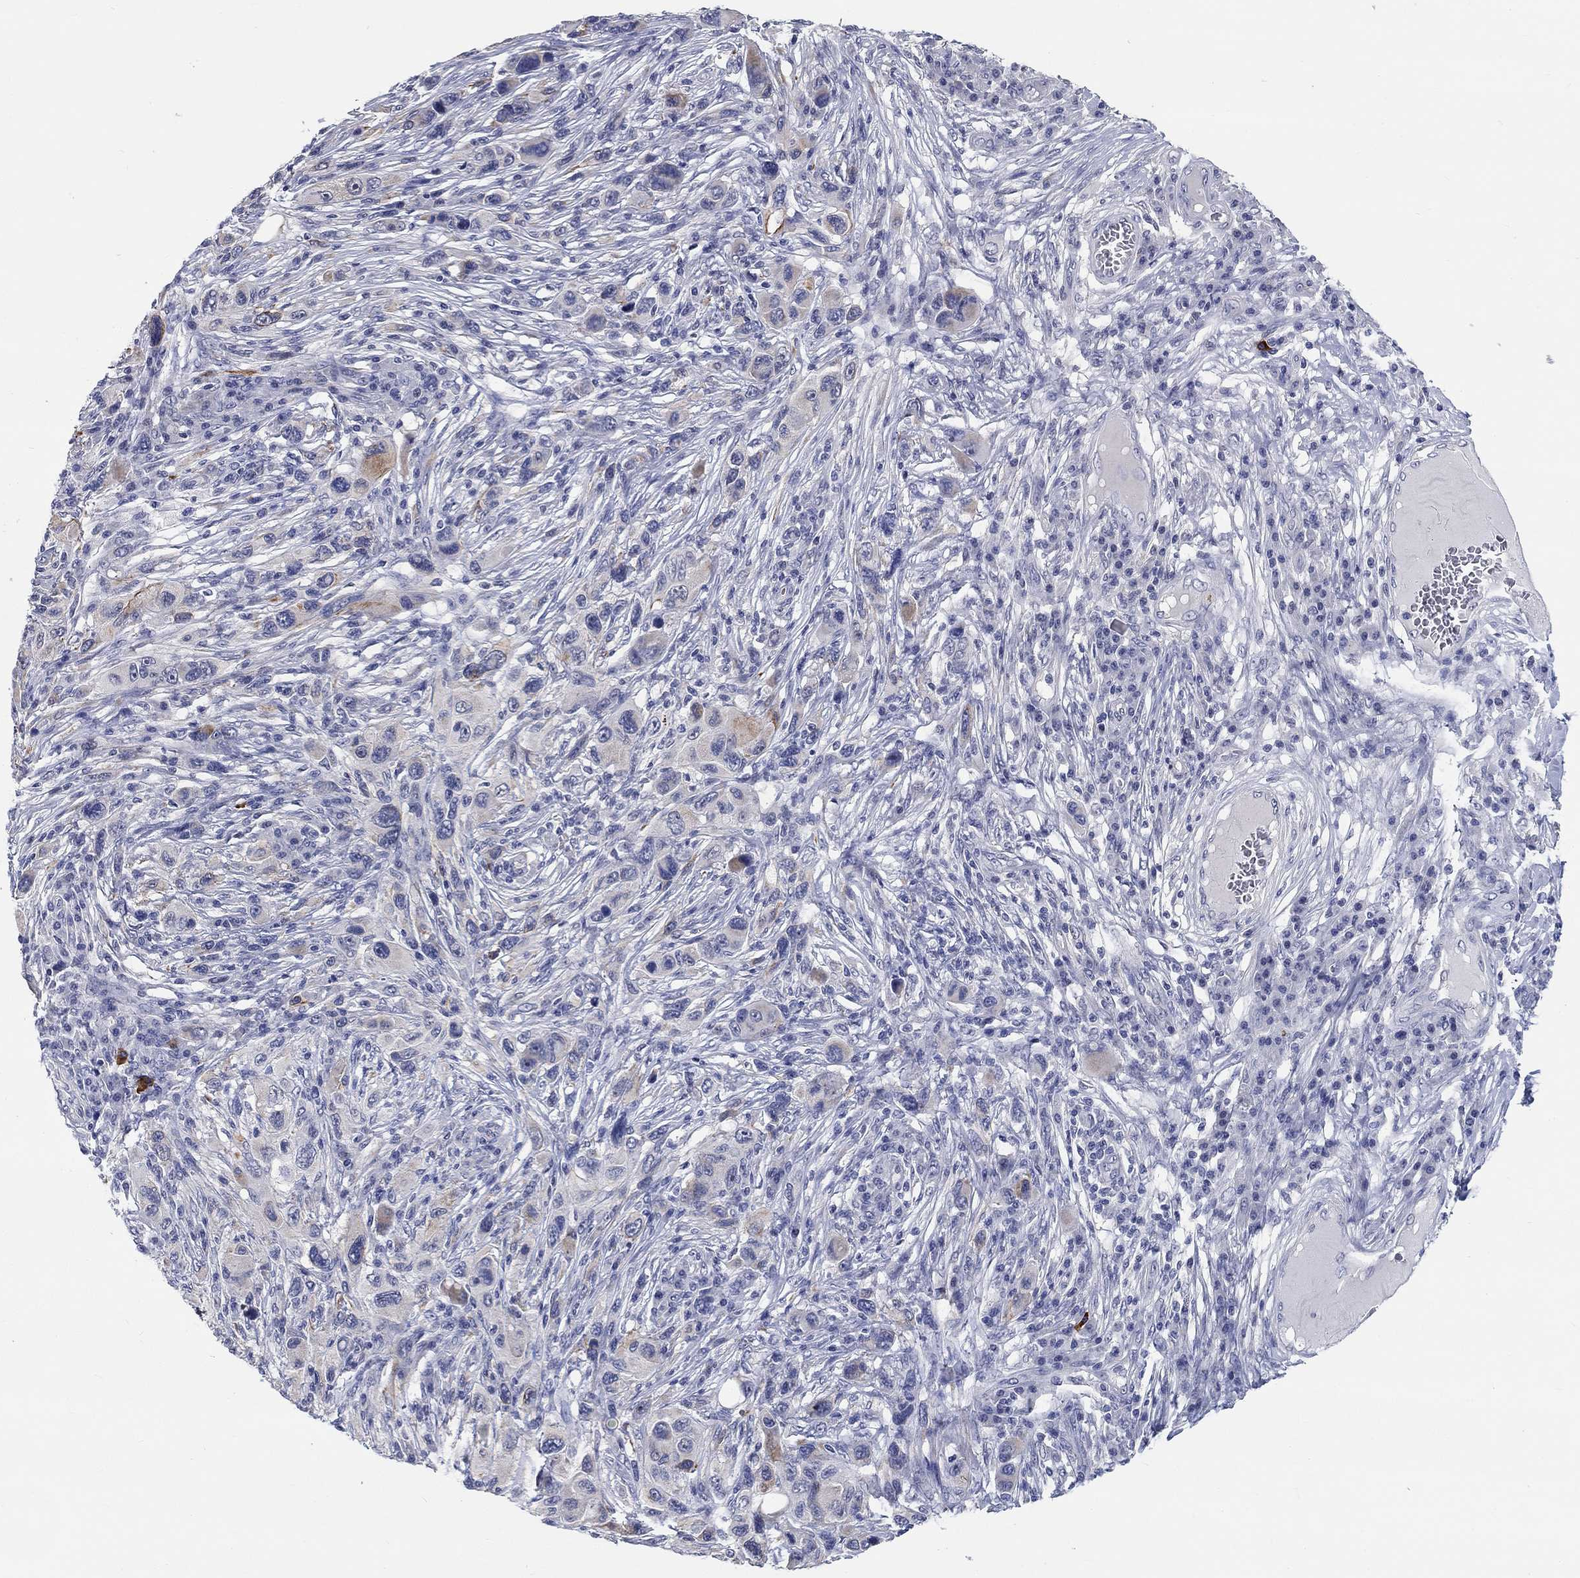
{"staining": {"intensity": "moderate", "quantity": "<25%", "location": "cytoplasmic/membranous"}, "tissue": "melanoma", "cell_type": "Tumor cells", "image_type": "cancer", "snomed": [{"axis": "morphology", "description": "Malignant melanoma, NOS"}, {"axis": "topography", "description": "Skin"}], "caption": "A histopathology image showing moderate cytoplasmic/membranous positivity in approximately <25% of tumor cells in melanoma, as visualized by brown immunohistochemical staining.", "gene": "SMIM18", "patient": {"sex": "male", "age": 53}}